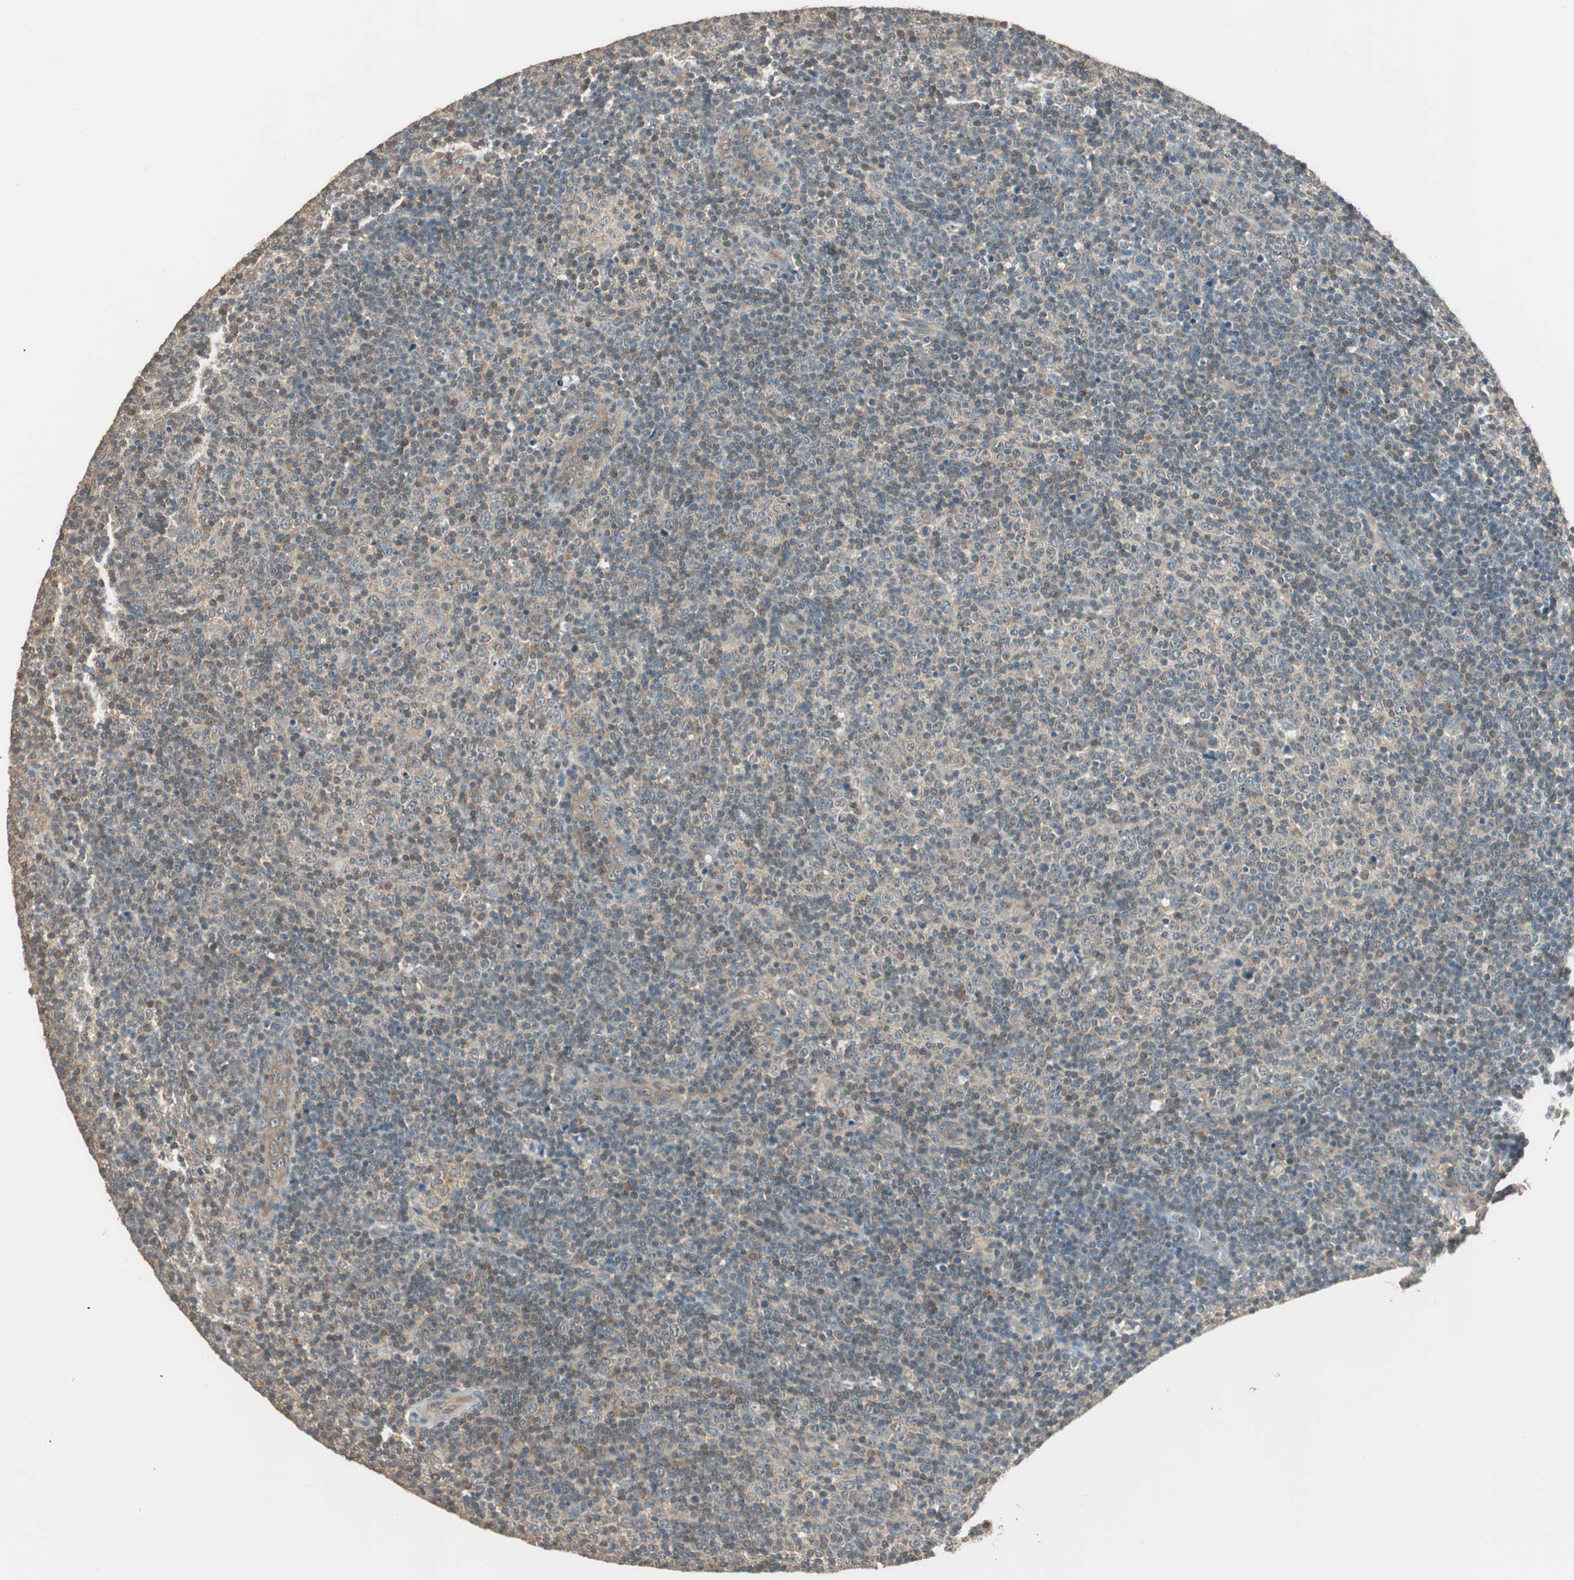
{"staining": {"intensity": "weak", "quantity": "<25%", "location": "cytoplasmic/membranous"}, "tissue": "lymphoma", "cell_type": "Tumor cells", "image_type": "cancer", "snomed": [{"axis": "morphology", "description": "Malignant lymphoma, non-Hodgkin's type, Low grade"}, {"axis": "topography", "description": "Lymph node"}], "caption": "Immunohistochemistry (IHC) image of low-grade malignant lymphoma, non-Hodgkin's type stained for a protein (brown), which demonstrates no expression in tumor cells.", "gene": "TRIM21", "patient": {"sex": "male", "age": 70}}